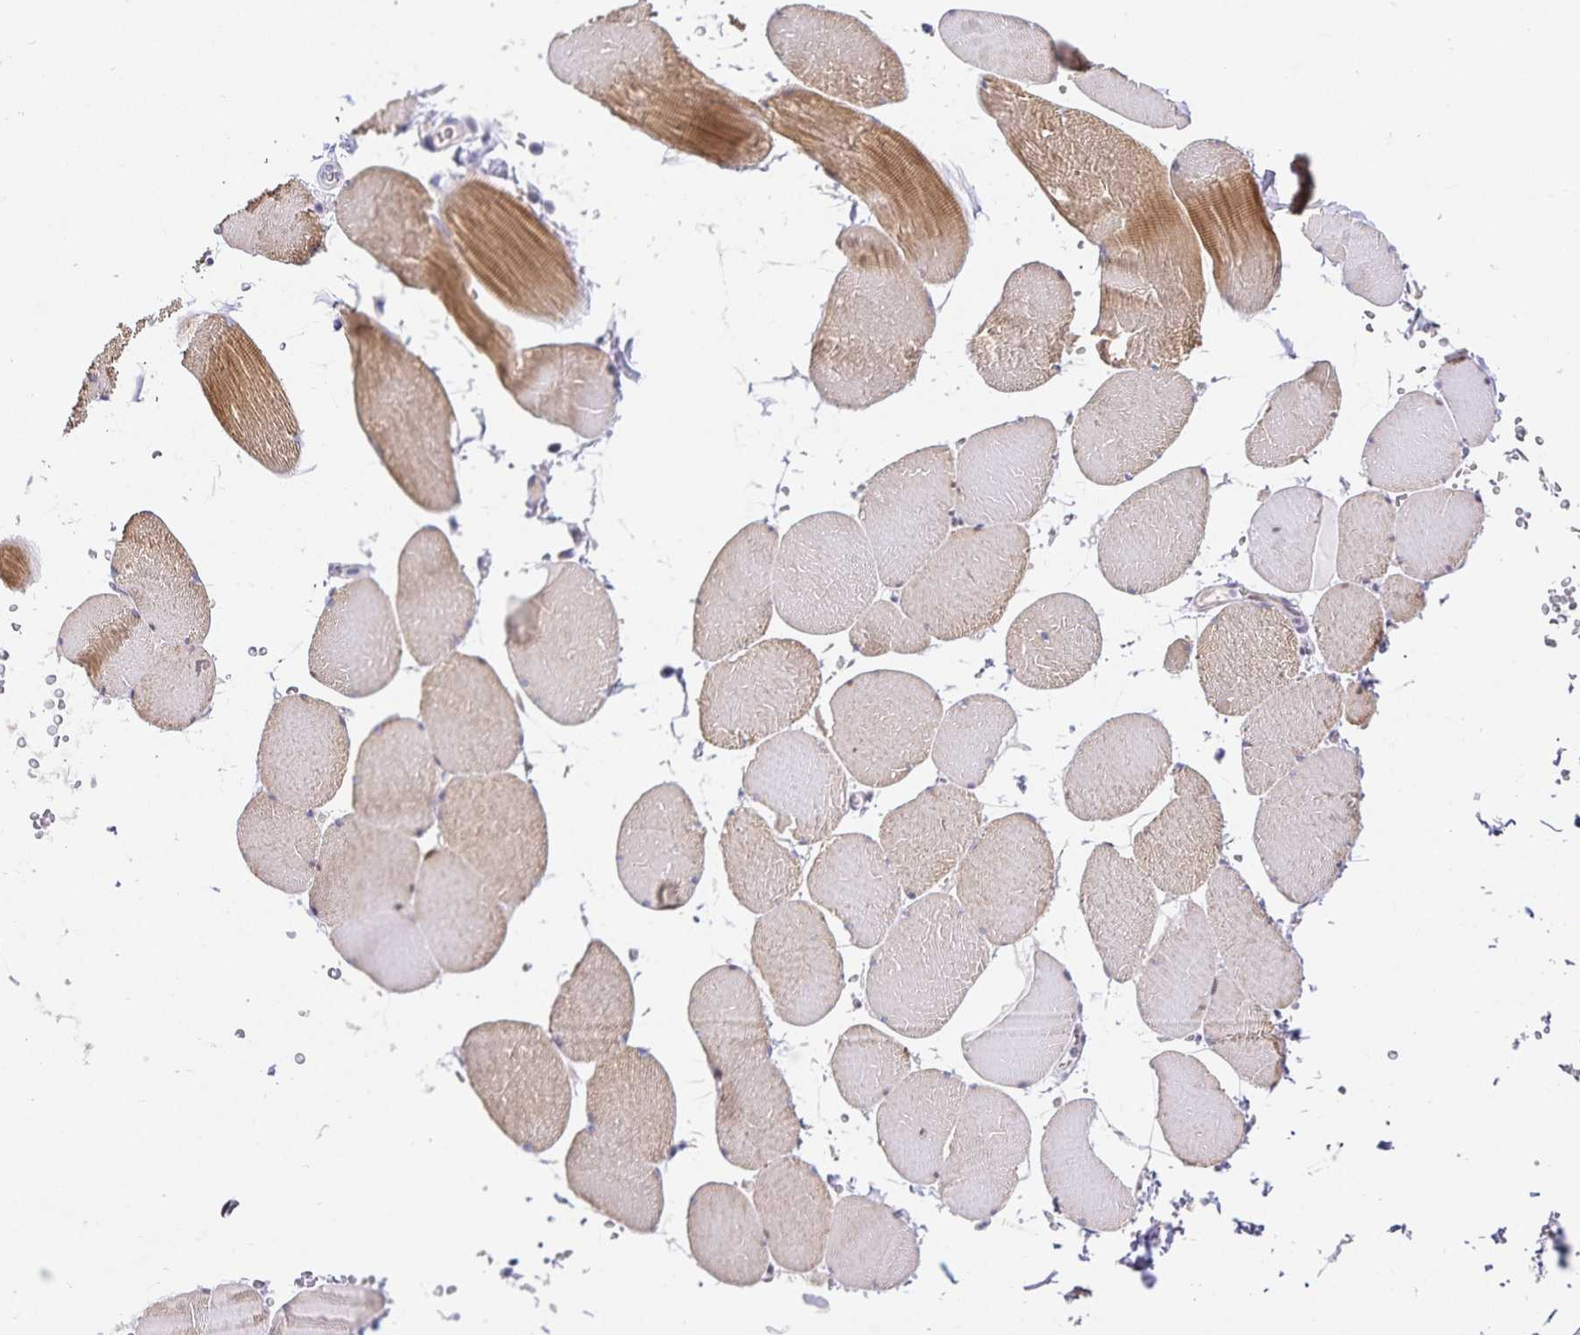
{"staining": {"intensity": "moderate", "quantity": "25%-75%", "location": "cytoplasmic/membranous"}, "tissue": "skeletal muscle", "cell_type": "Myocytes", "image_type": "normal", "snomed": [{"axis": "morphology", "description": "Normal tissue, NOS"}, {"axis": "topography", "description": "Skeletal muscle"}, {"axis": "topography", "description": "Head-Neck"}], "caption": "Immunohistochemical staining of normal skeletal muscle demonstrates medium levels of moderate cytoplasmic/membranous staining in about 25%-75% of myocytes.", "gene": "KBTBD13", "patient": {"sex": "male", "age": 66}}